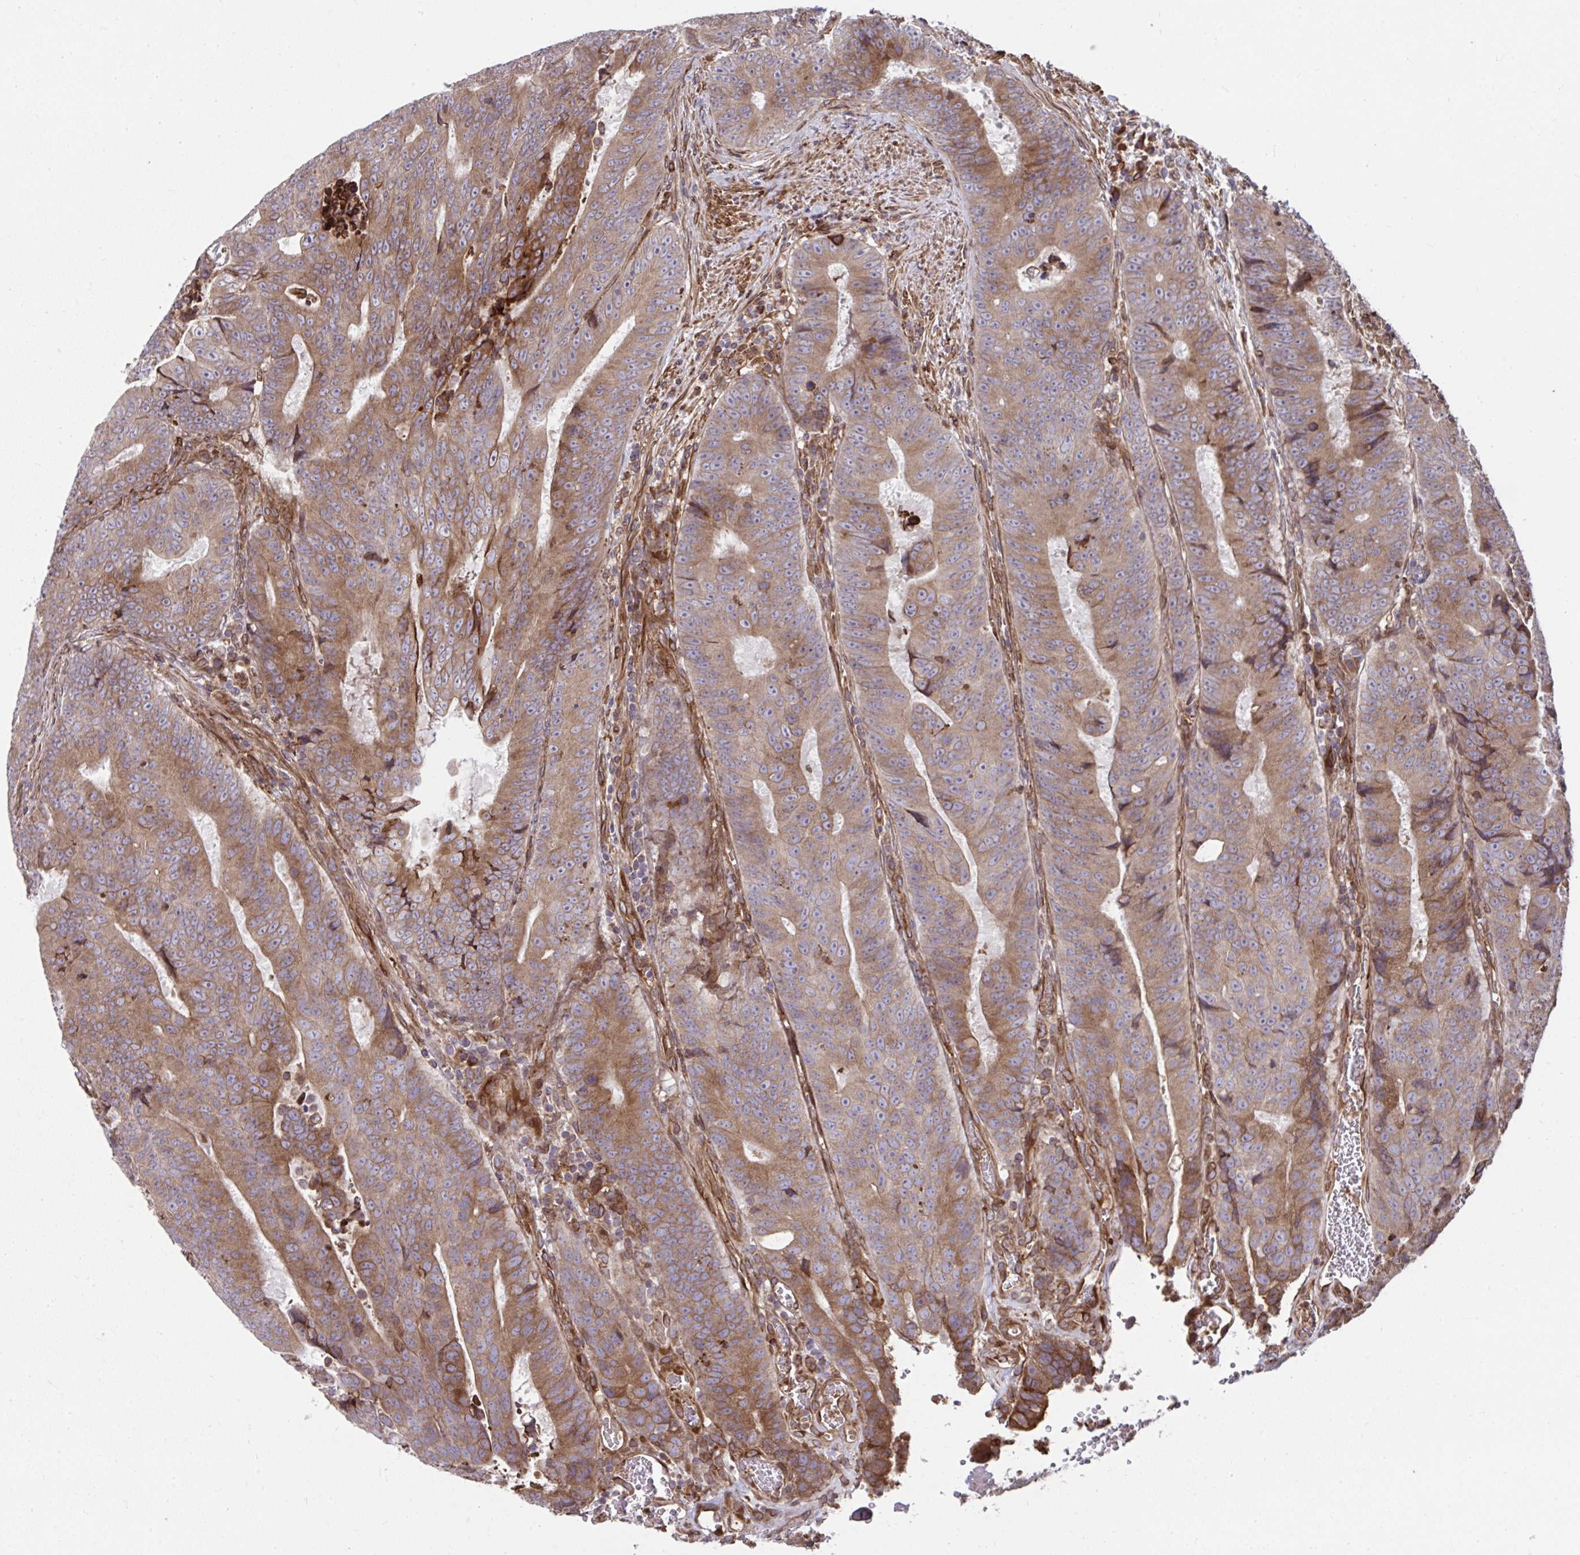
{"staining": {"intensity": "moderate", "quantity": ">75%", "location": "cytoplasmic/membranous"}, "tissue": "colorectal cancer", "cell_type": "Tumor cells", "image_type": "cancer", "snomed": [{"axis": "morphology", "description": "Adenocarcinoma, NOS"}, {"axis": "topography", "description": "Colon"}], "caption": "DAB (3,3'-diaminobenzidine) immunohistochemical staining of human adenocarcinoma (colorectal) demonstrates moderate cytoplasmic/membranous protein positivity in approximately >75% of tumor cells.", "gene": "STIM2", "patient": {"sex": "female", "age": 48}}